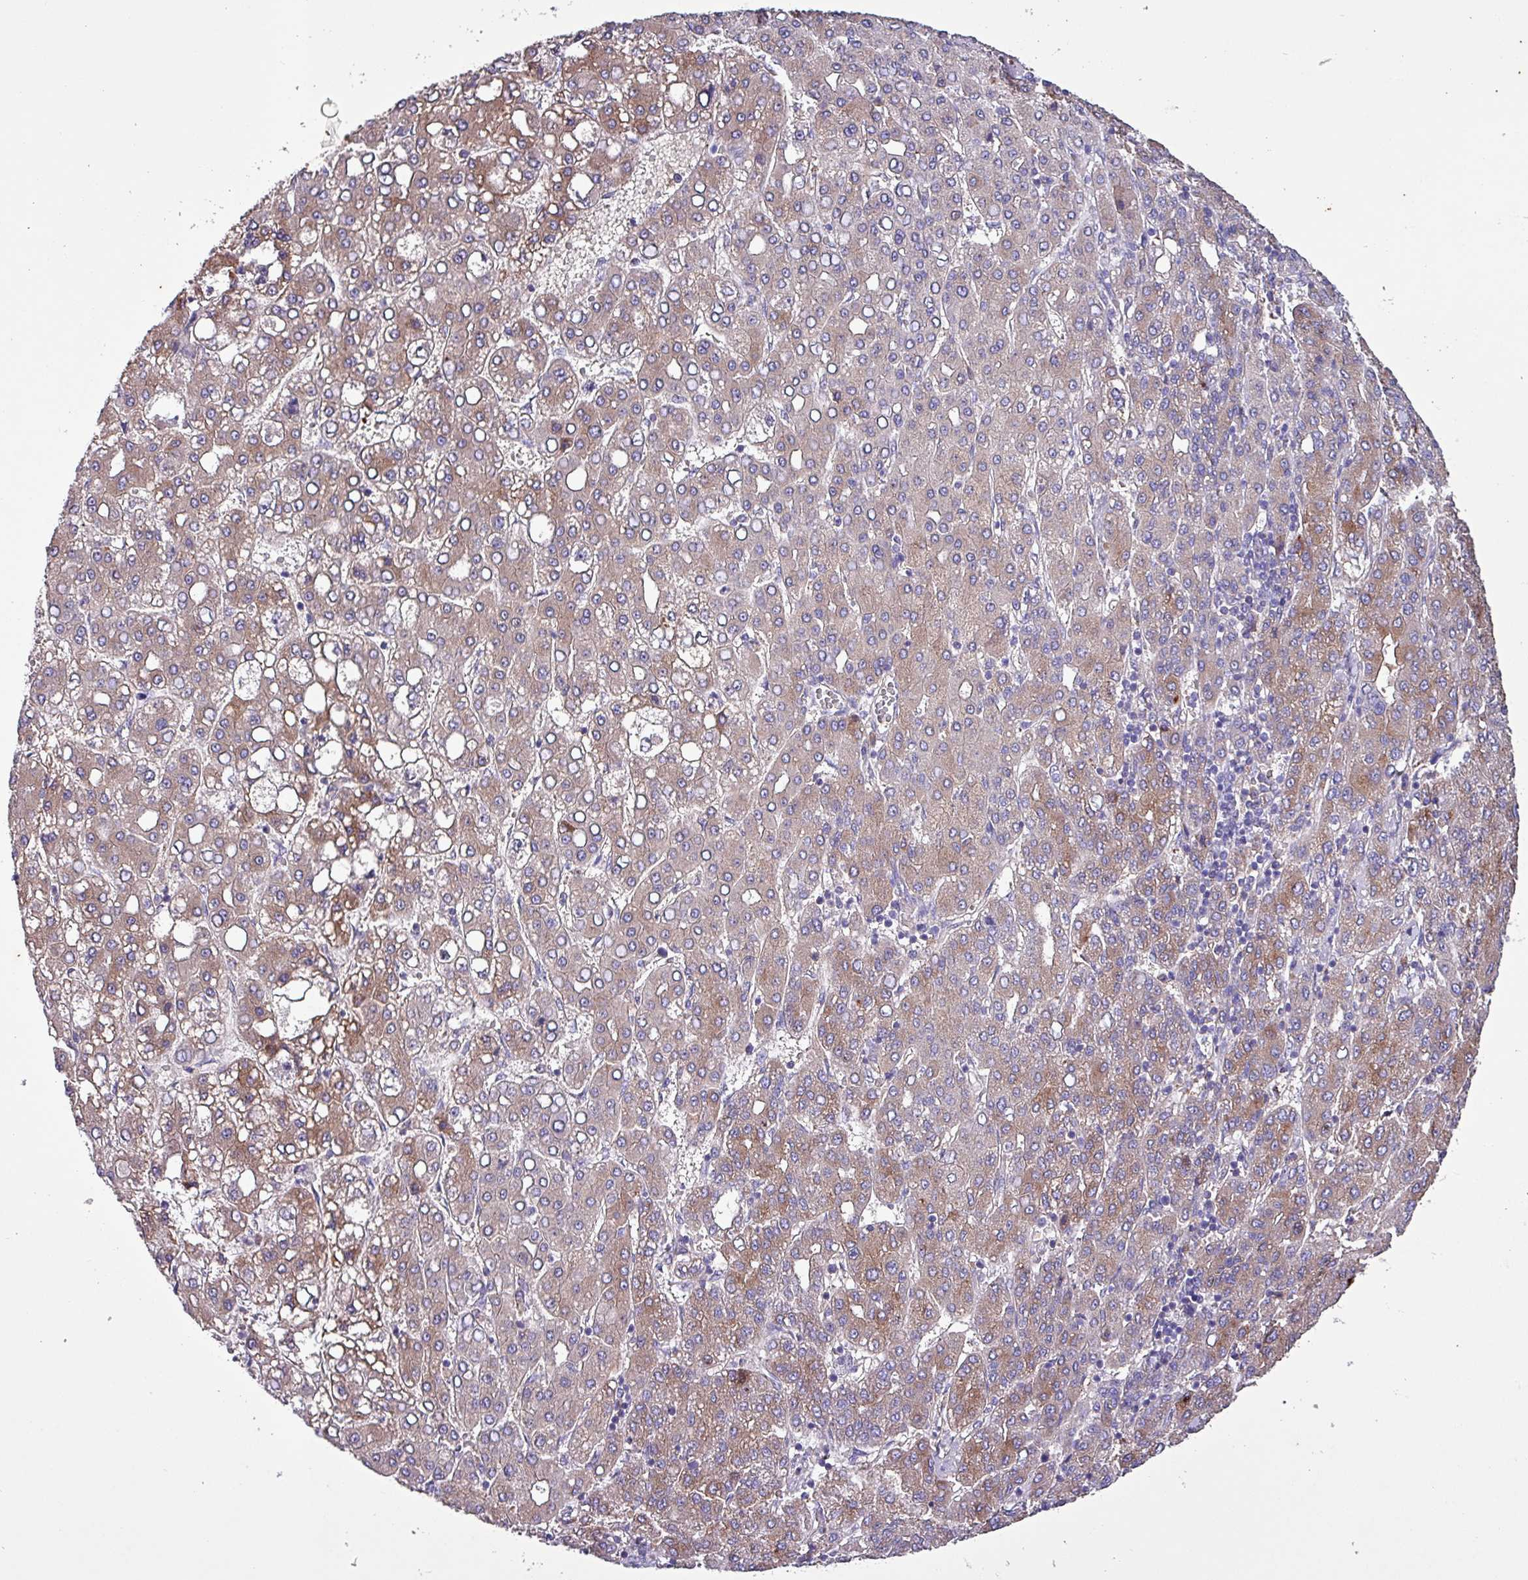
{"staining": {"intensity": "moderate", "quantity": "25%-75%", "location": "cytoplasmic/membranous"}, "tissue": "liver cancer", "cell_type": "Tumor cells", "image_type": "cancer", "snomed": [{"axis": "morphology", "description": "Carcinoma, Hepatocellular, NOS"}, {"axis": "topography", "description": "Liver"}], "caption": "Liver cancer stained for a protein displays moderate cytoplasmic/membranous positivity in tumor cells.", "gene": "HP", "patient": {"sex": "male", "age": 65}}